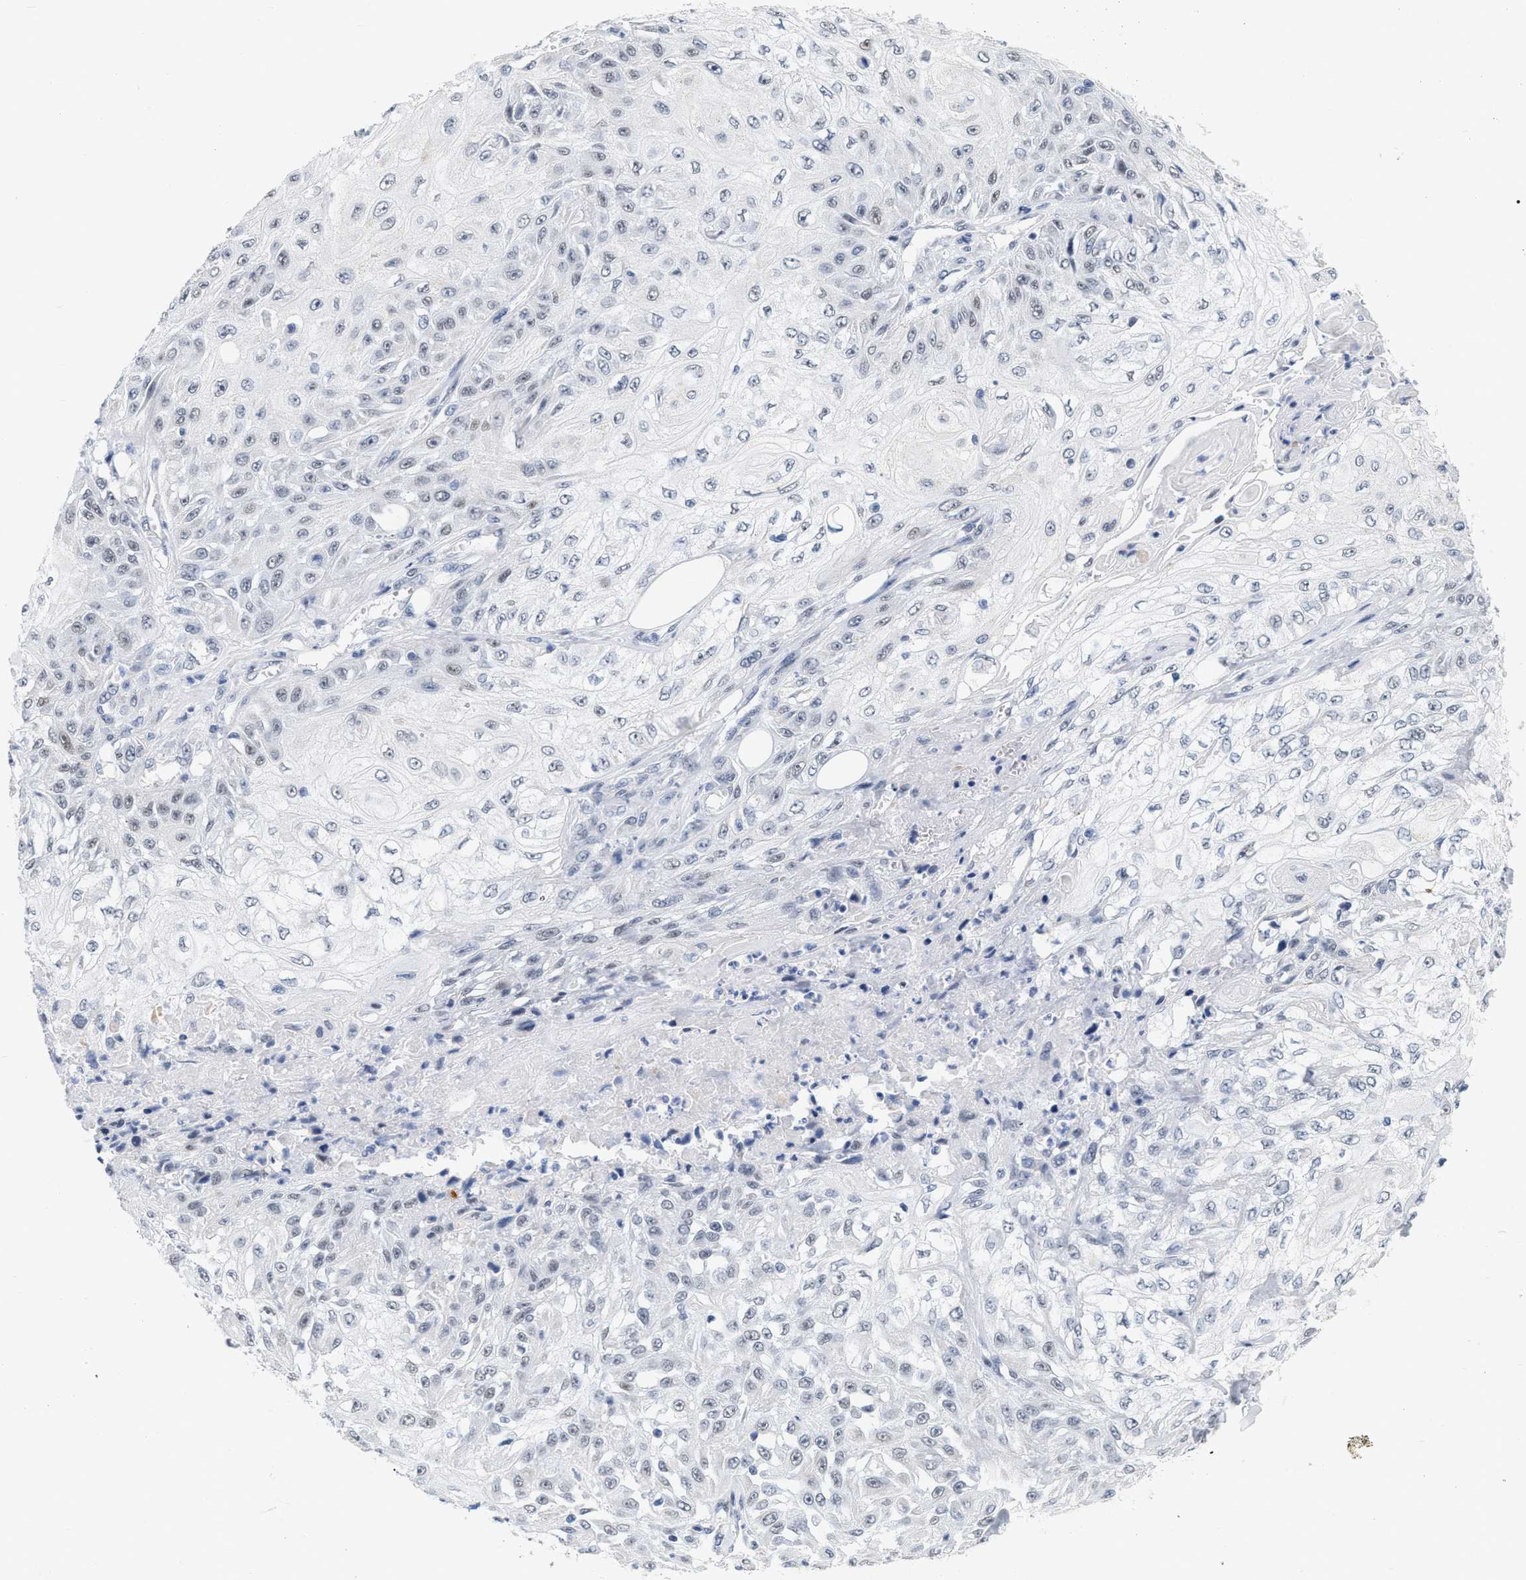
{"staining": {"intensity": "negative", "quantity": "none", "location": "none"}, "tissue": "skin cancer", "cell_type": "Tumor cells", "image_type": "cancer", "snomed": [{"axis": "morphology", "description": "Squamous cell carcinoma, NOS"}, {"axis": "morphology", "description": "Squamous cell carcinoma, metastatic, NOS"}, {"axis": "topography", "description": "Skin"}, {"axis": "topography", "description": "Lymph node"}], "caption": "The photomicrograph shows no staining of tumor cells in skin cancer.", "gene": "XIRP1", "patient": {"sex": "male", "age": 75}}